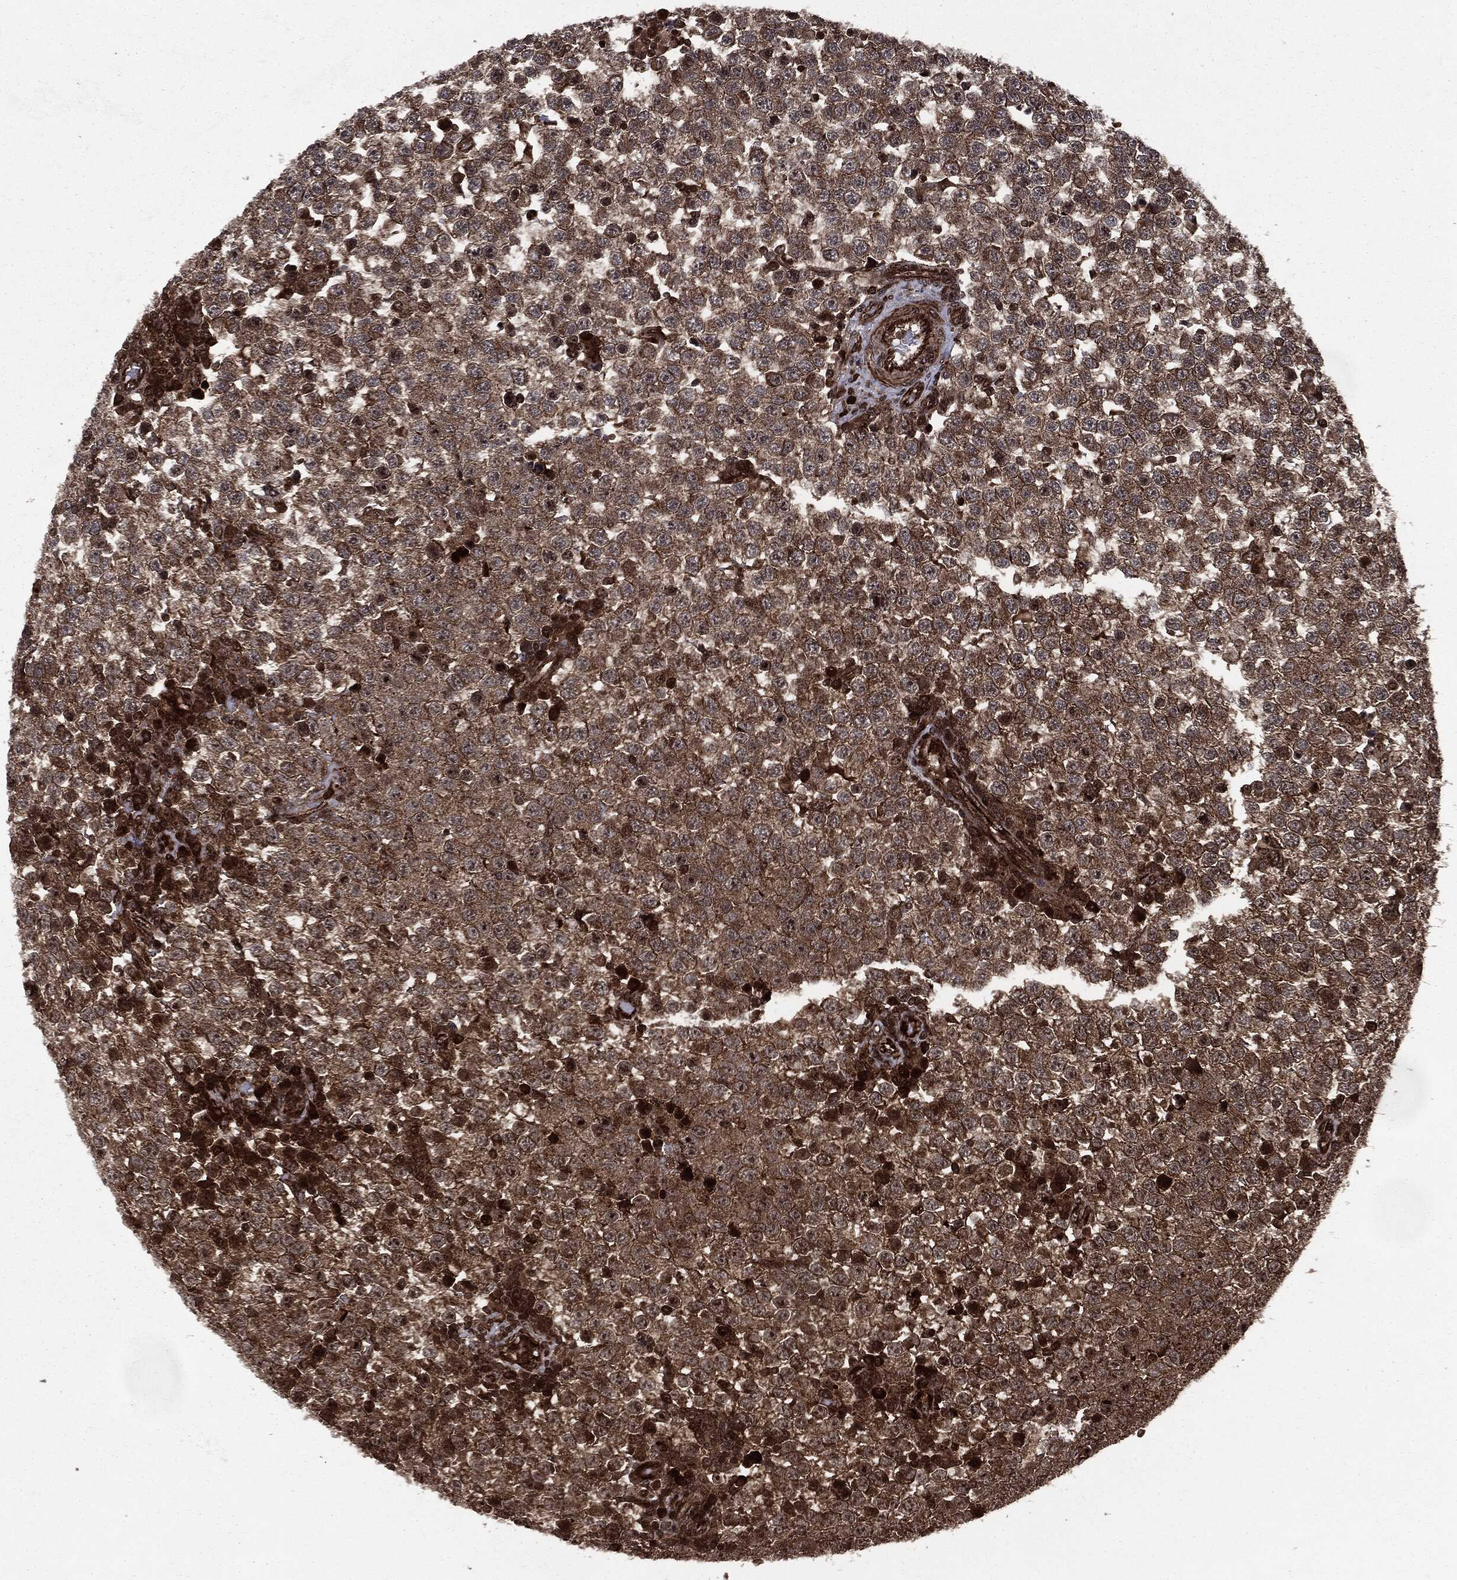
{"staining": {"intensity": "strong", "quantity": "25%-75%", "location": "cytoplasmic/membranous,nuclear"}, "tissue": "testis cancer", "cell_type": "Tumor cells", "image_type": "cancer", "snomed": [{"axis": "morphology", "description": "Seminoma, NOS"}, {"axis": "topography", "description": "Testis"}], "caption": "A brown stain labels strong cytoplasmic/membranous and nuclear staining of a protein in testis cancer (seminoma) tumor cells.", "gene": "CARD6", "patient": {"sex": "male", "age": 34}}